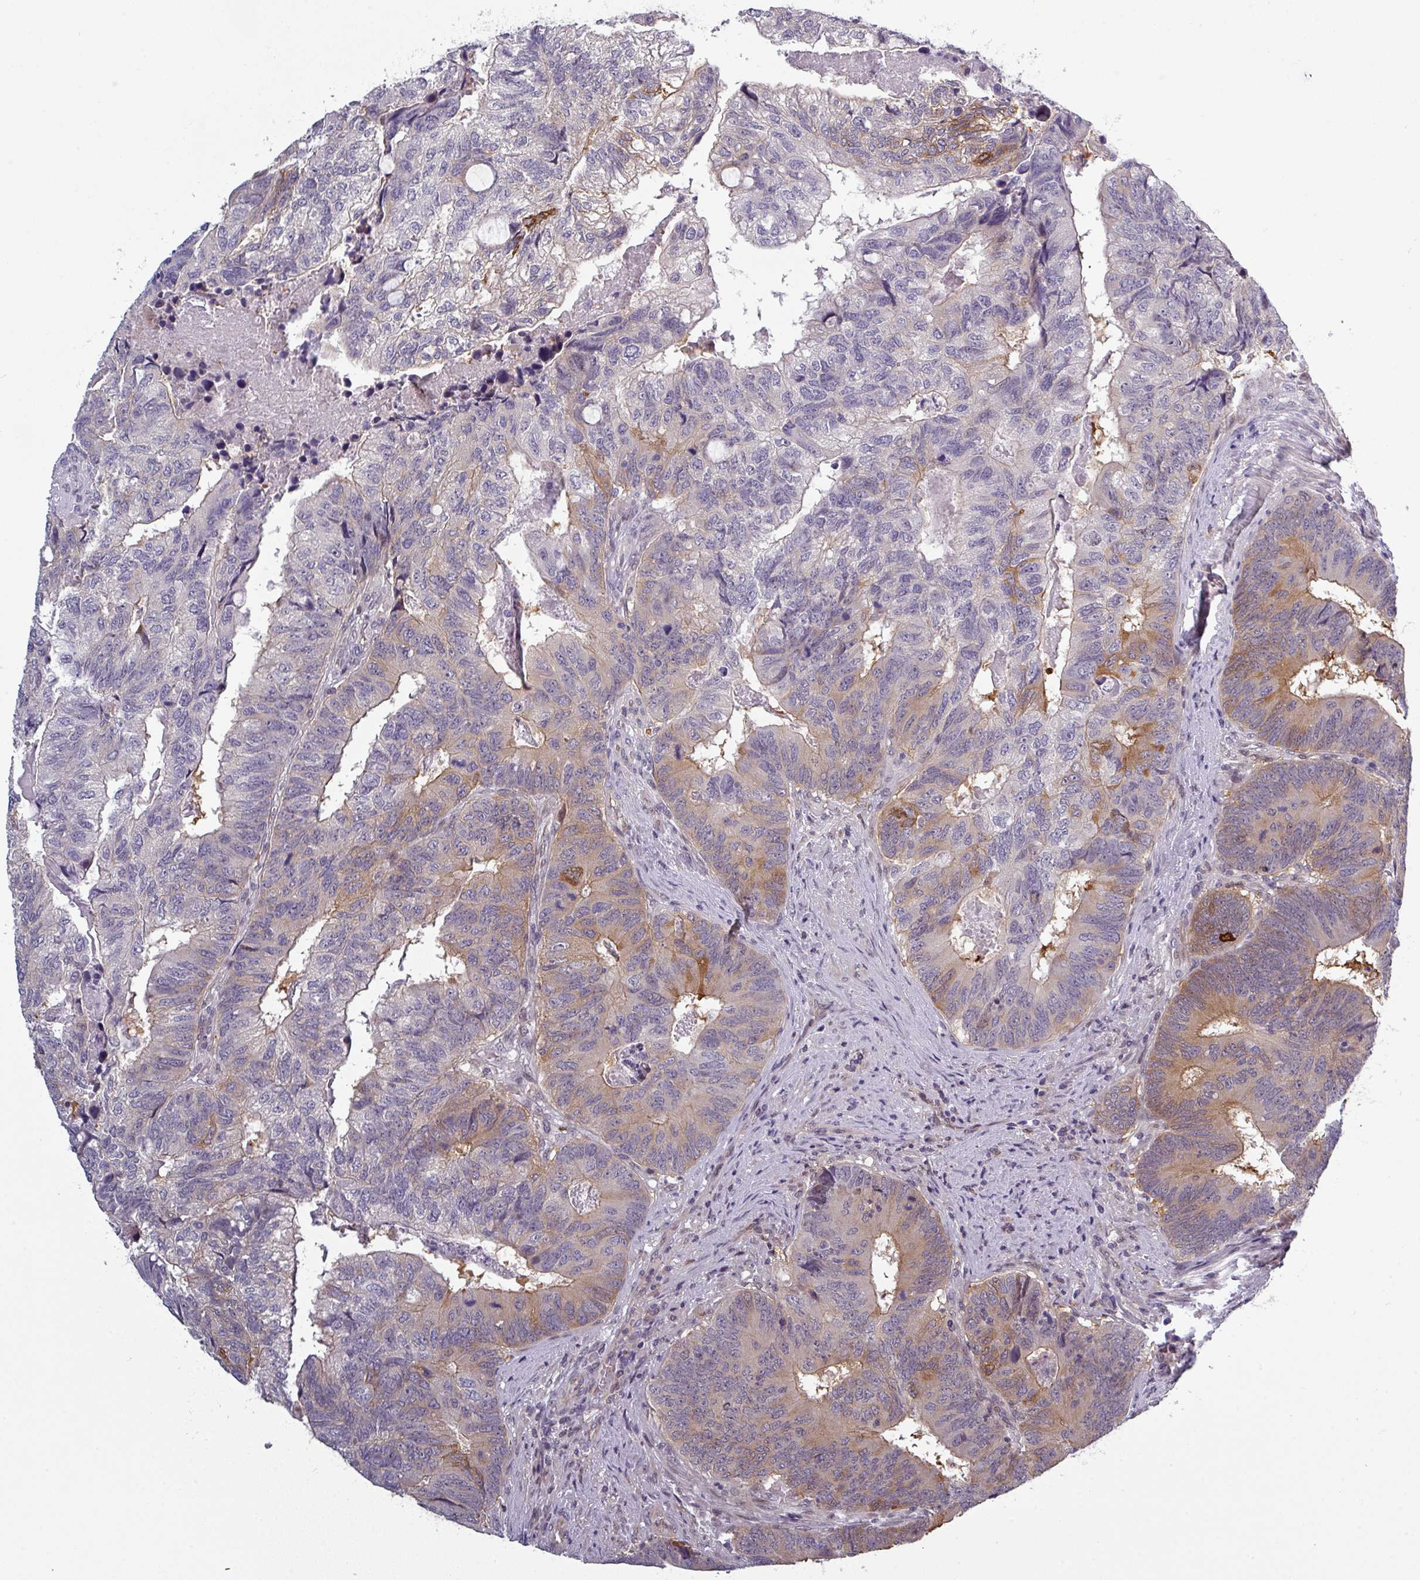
{"staining": {"intensity": "moderate", "quantity": "<25%", "location": "cytoplasmic/membranous"}, "tissue": "colorectal cancer", "cell_type": "Tumor cells", "image_type": "cancer", "snomed": [{"axis": "morphology", "description": "Adenocarcinoma, NOS"}, {"axis": "topography", "description": "Colon"}], "caption": "A brown stain labels moderate cytoplasmic/membranous positivity of a protein in human colorectal cancer (adenocarcinoma) tumor cells. (IHC, brightfield microscopy, high magnification).", "gene": "PRAMEF12", "patient": {"sex": "female", "age": 67}}